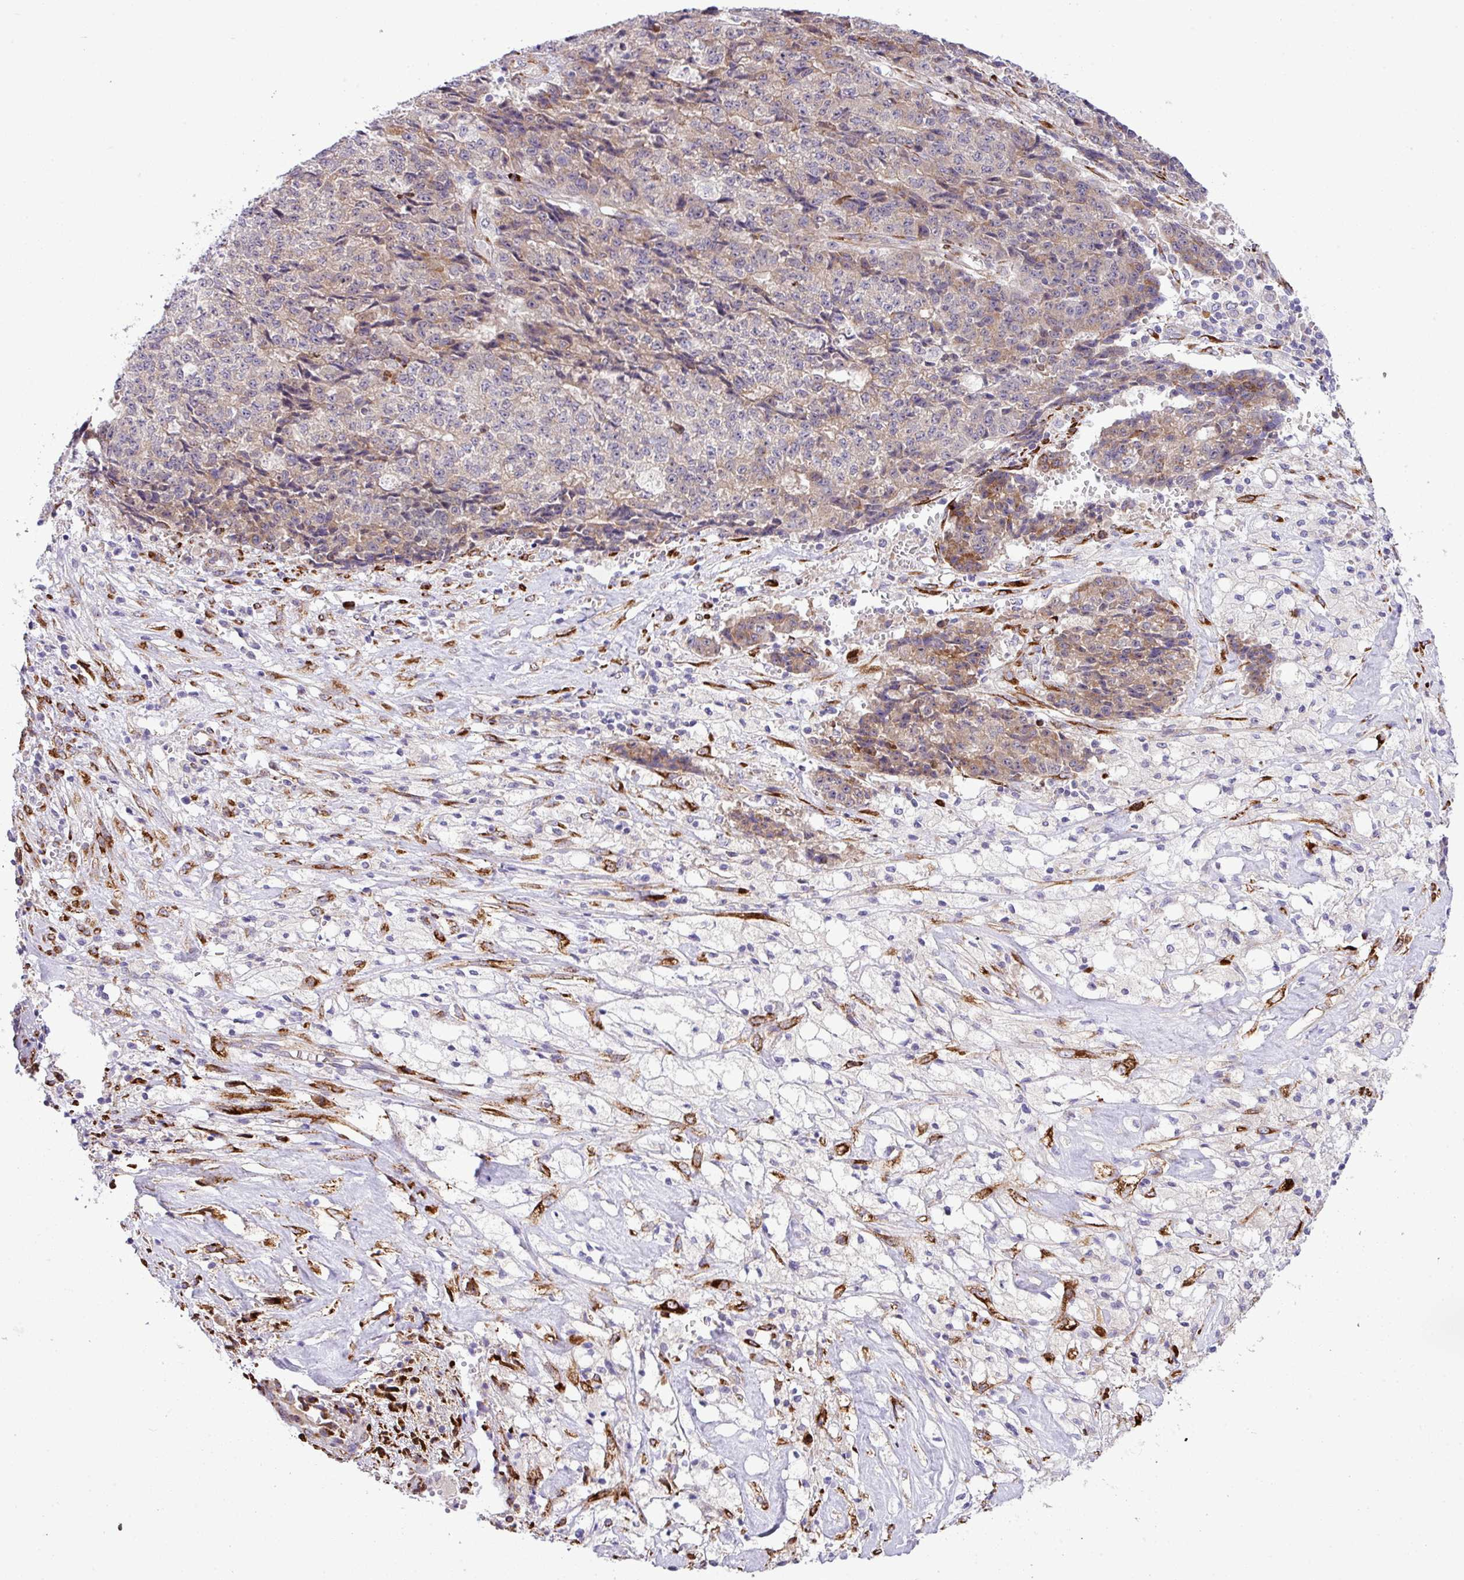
{"staining": {"intensity": "moderate", "quantity": "<25%", "location": "cytoplasmic/membranous"}, "tissue": "ovarian cancer", "cell_type": "Tumor cells", "image_type": "cancer", "snomed": [{"axis": "morphology", "description": "Carcinoma, endometroid"}, {"axis": "topography", "description": "Ovary"}], "caption": "A high-resolution image shows immunohistochemistry staining of ovarian endometroid carcinoma, which displays moderate cytoplasmic/membranous staining in about <25% of tumor cells. (DAB IHC, brown staining for protein, blue staining for nuclei).", "gene": "CFAP97", "patient": {"sex": "female", "age": 42}}